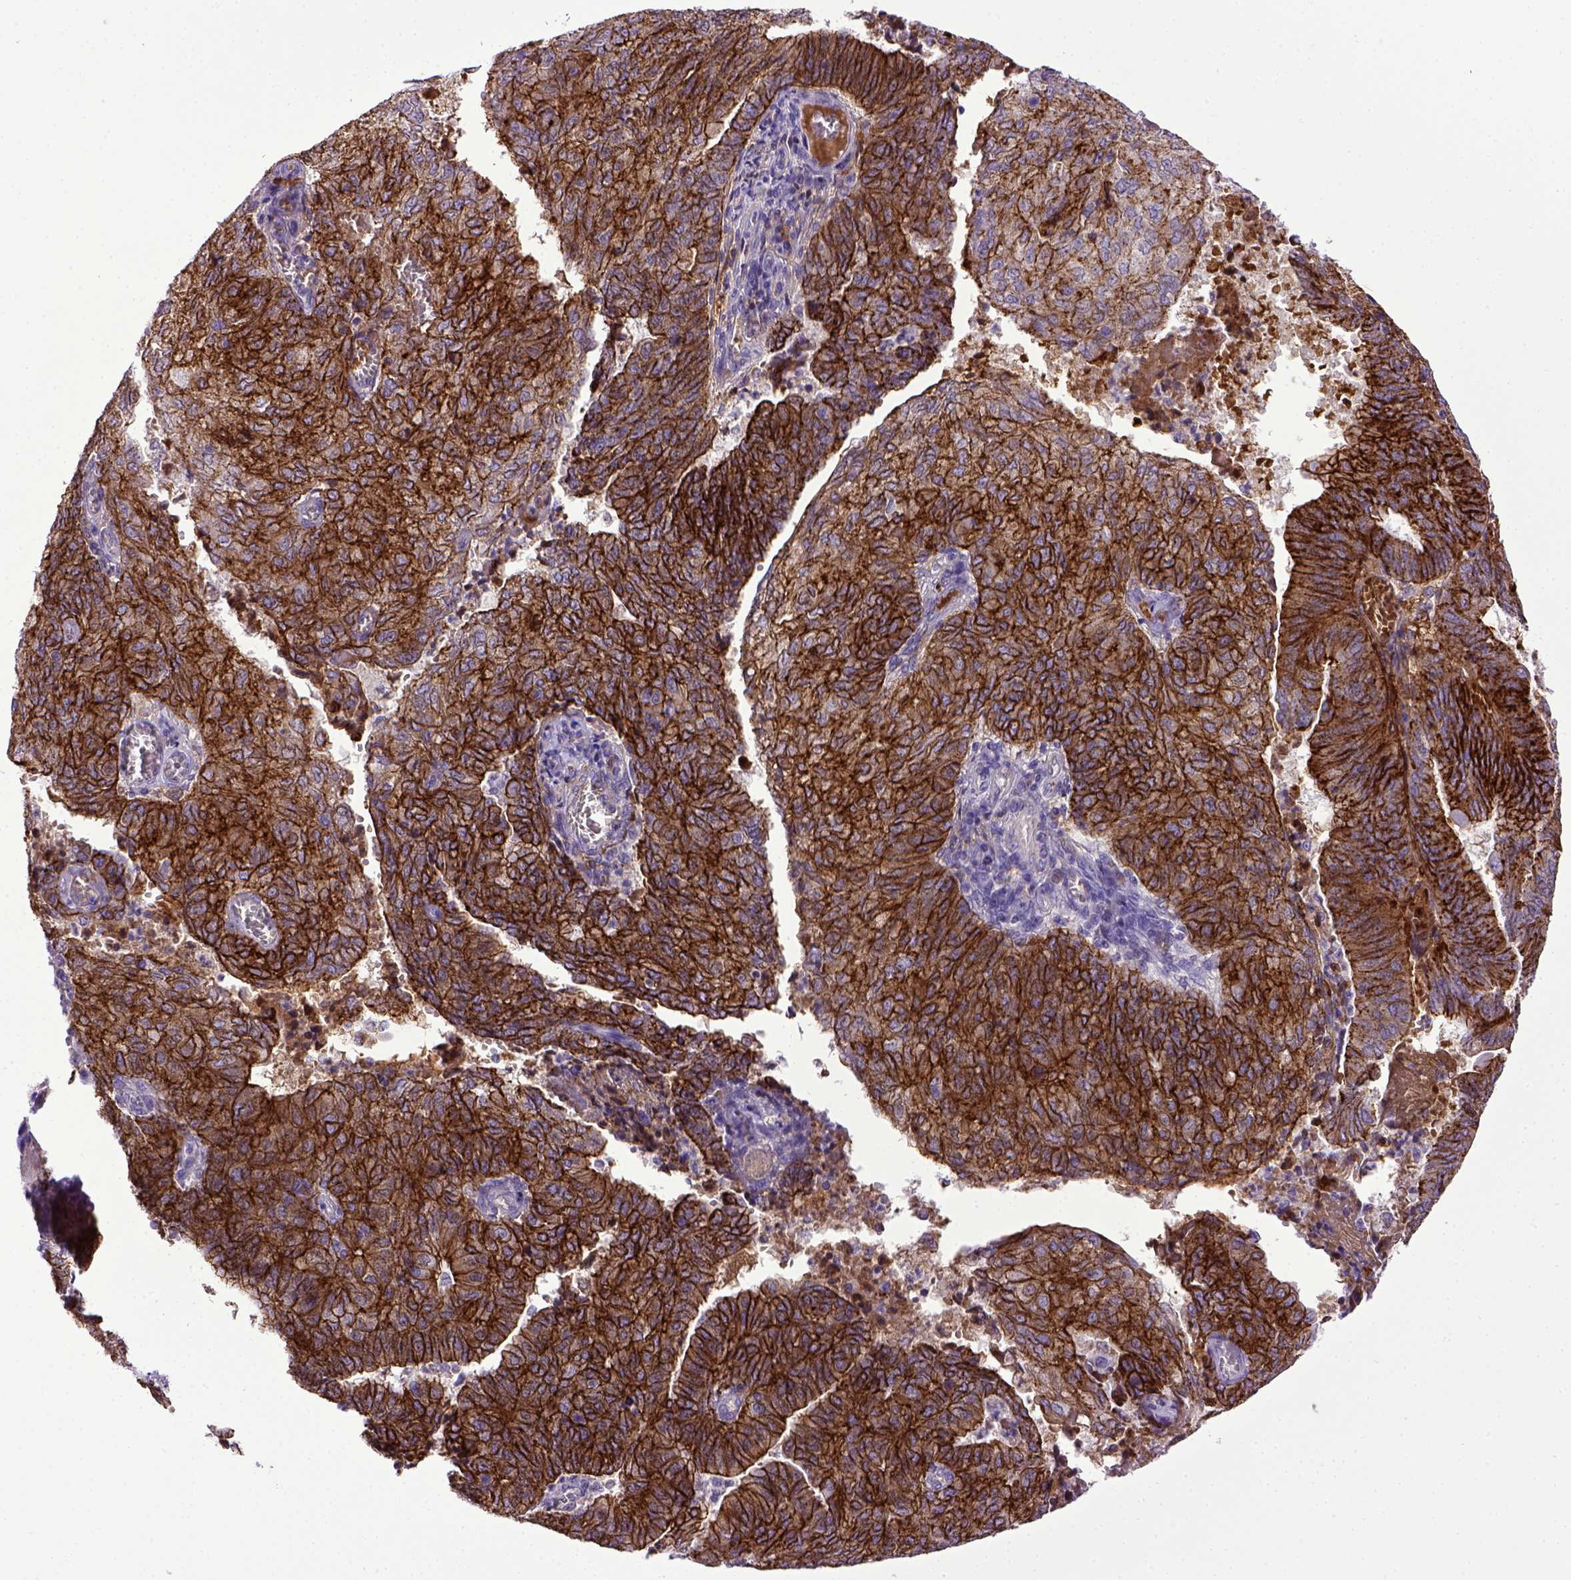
{"staining": {"intensity": "strong", "quantity": ">75%", "location": "cytoplasmic/membranous"}, "tissue": "endometrial cancer", "cell_type": "Tumor cells", "image_type": "cancer", "snomed": [{"axis": "morphology", "description": "Adenocarcinoma, NOS"}, {"axis": "topography", "description": "Endometrium"}], "caption": "Adenocarcinoma (endometrial) stained for a protein (brown) exhibits strong cytoplasmic/membranous positive positivity in about >75% of tumor cells.", "gene": "CDH1", "patient": {"sex": "female", "age": 82}}